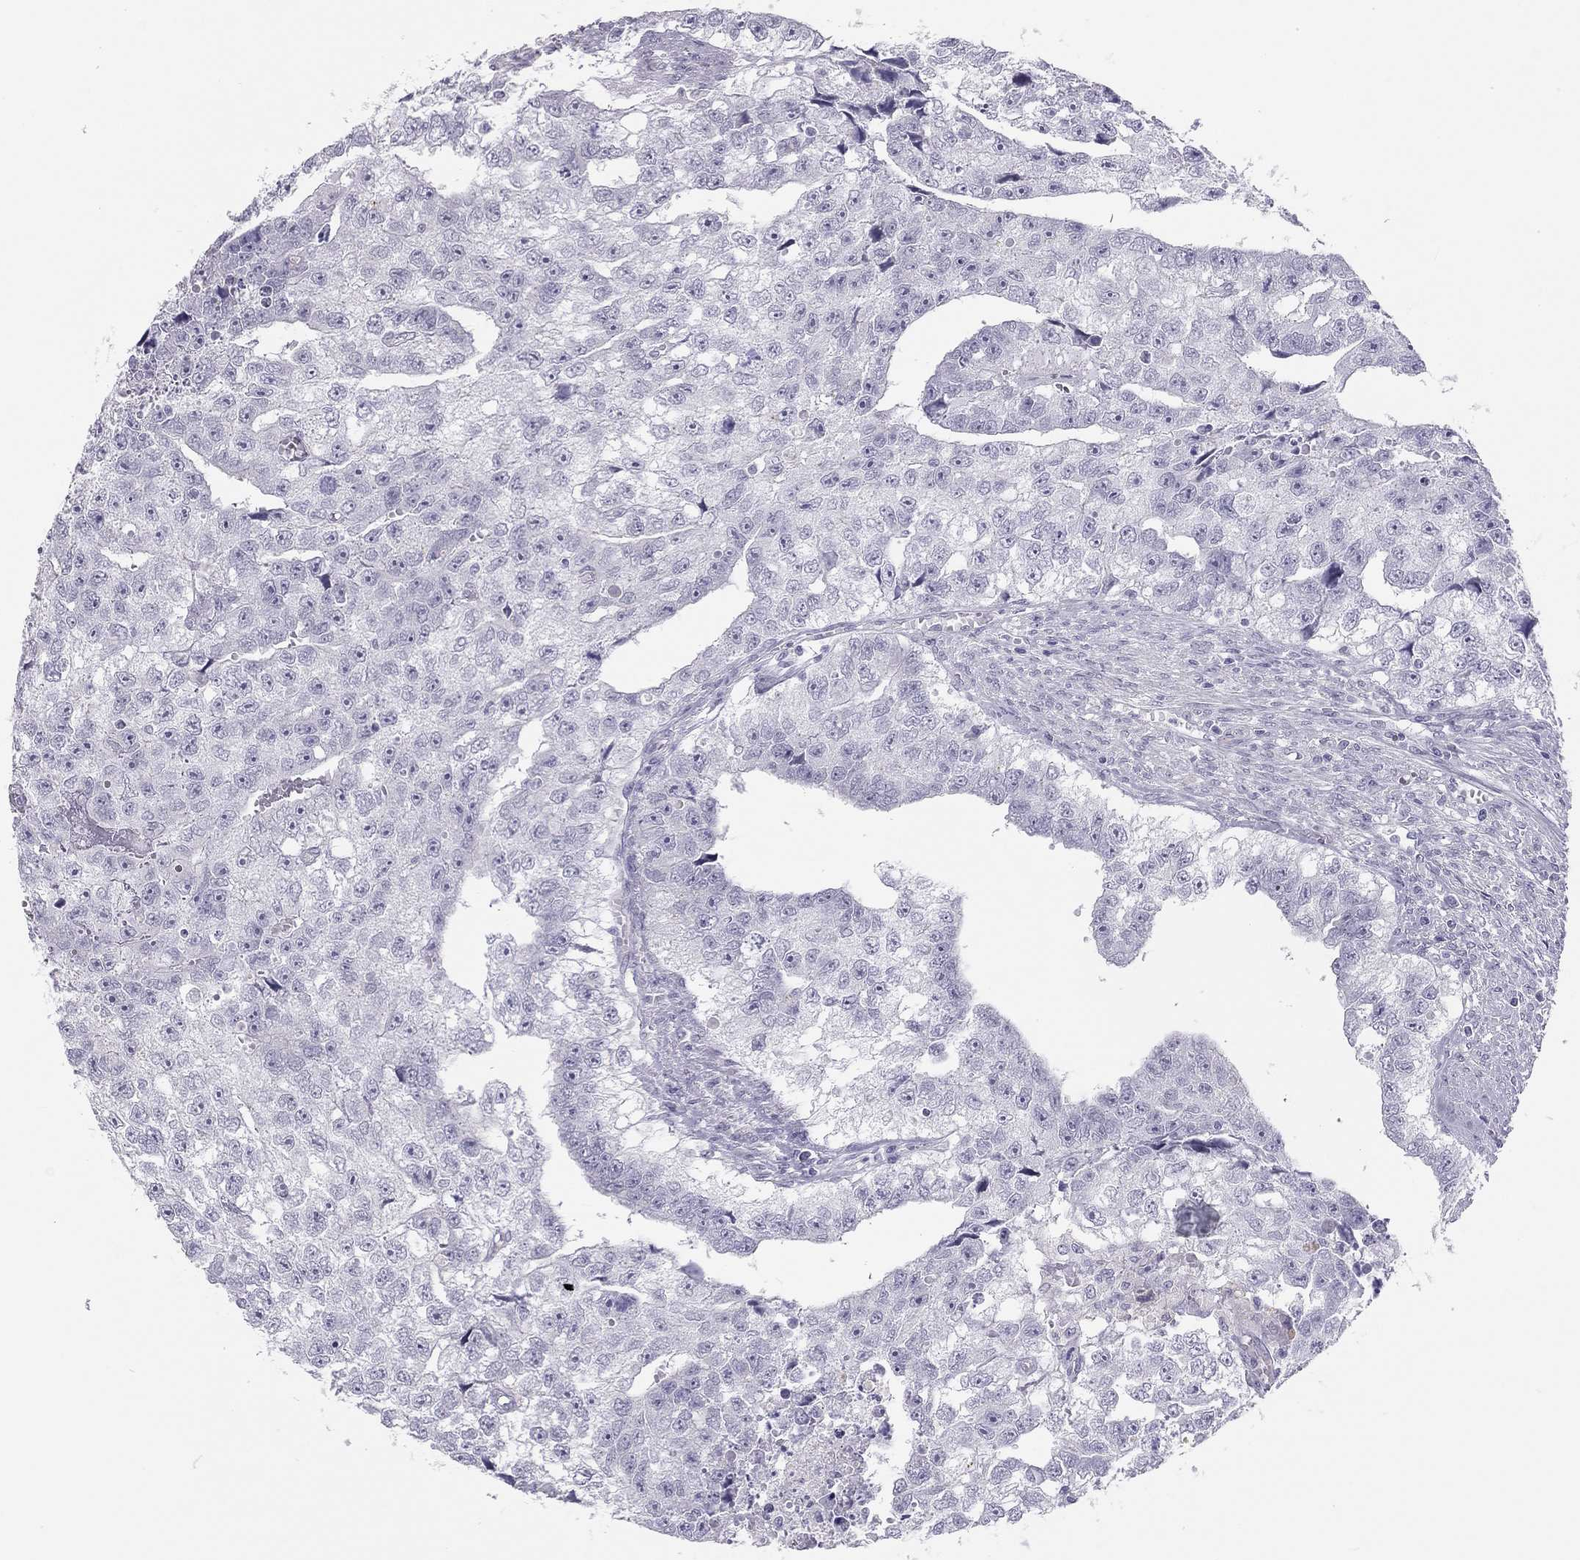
{"staining": {"intensity": "negative", "quantity": "none", "location": "none"}, "tissue": "testis cancer", "cell_type": "Tumor cells", "image_type": "cancer", "snomed": [{"axis": "morphology", "description": "Carcinoma, Embryonal, NOS"}, {"axis": "morphology", "description": "Teratoma, malignant, NOS"}, {"axis": "topography", "description": "Testis"}], "caption": "Embryonal carcinoma (testis) was stained to show a protein in brown. There is no significant expression in tumor cells.", "gene": "SPATA12", "patient": {"sex": "male", "age": 44}}